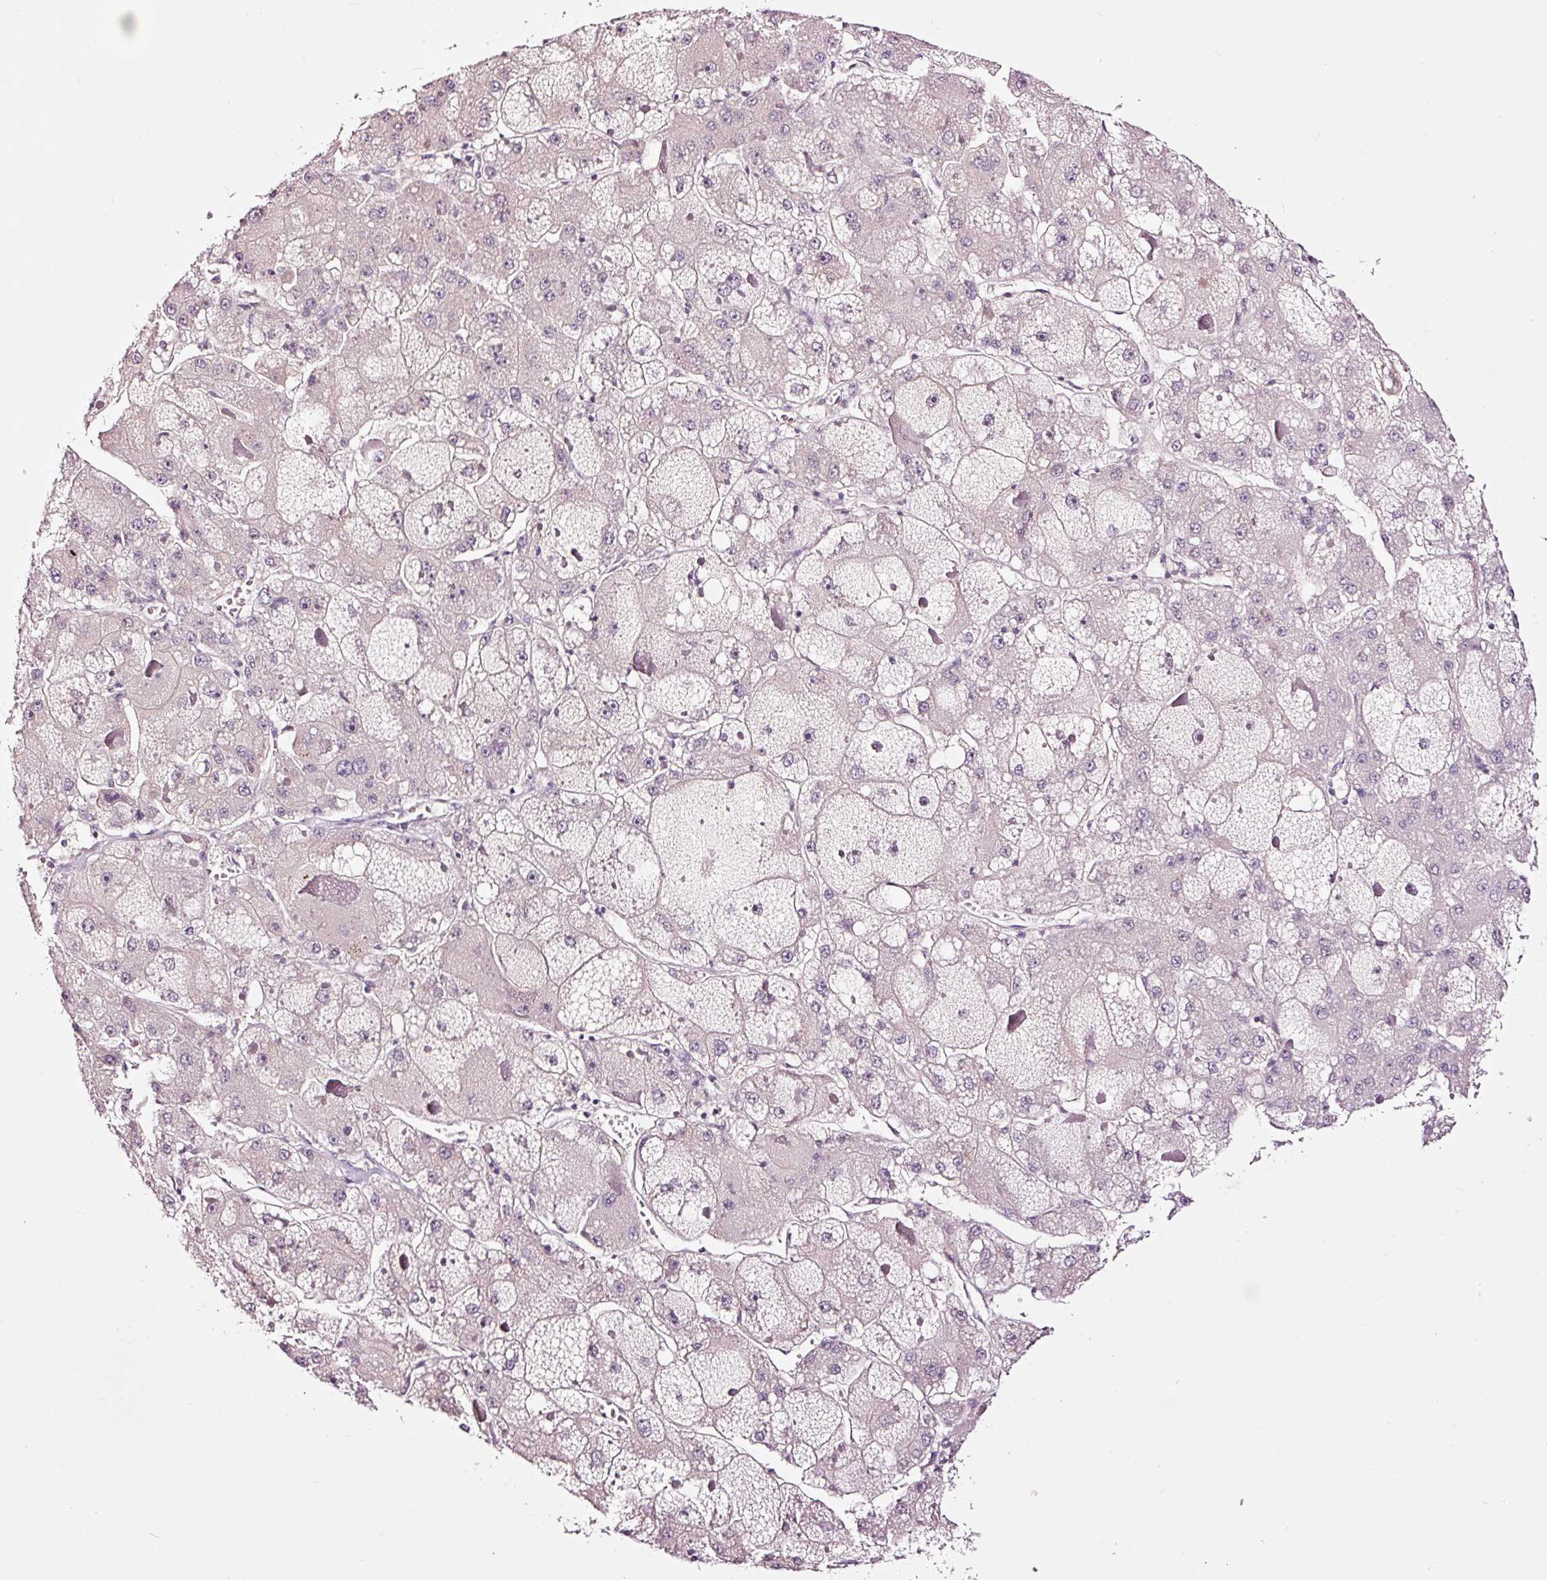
{"staining": {"intensity": "negative", "quantity": "none", "location": "none"}, "tissue": "liver cancer", "cell_type": "Tumor cells", "image_type": "cancer", "snomed": [{"axis": "morphology", "description": "Carcinoma, Hepatocellular, NOS"}, {"axis": "topography", "description": "Liver"}], "caption": "This is a photomicrograph of IHC staining of liver cancer, which shows no positivity in tumor cells.", "gene": "UTP14A", "patient": {"sex": "female", "age": 73}}